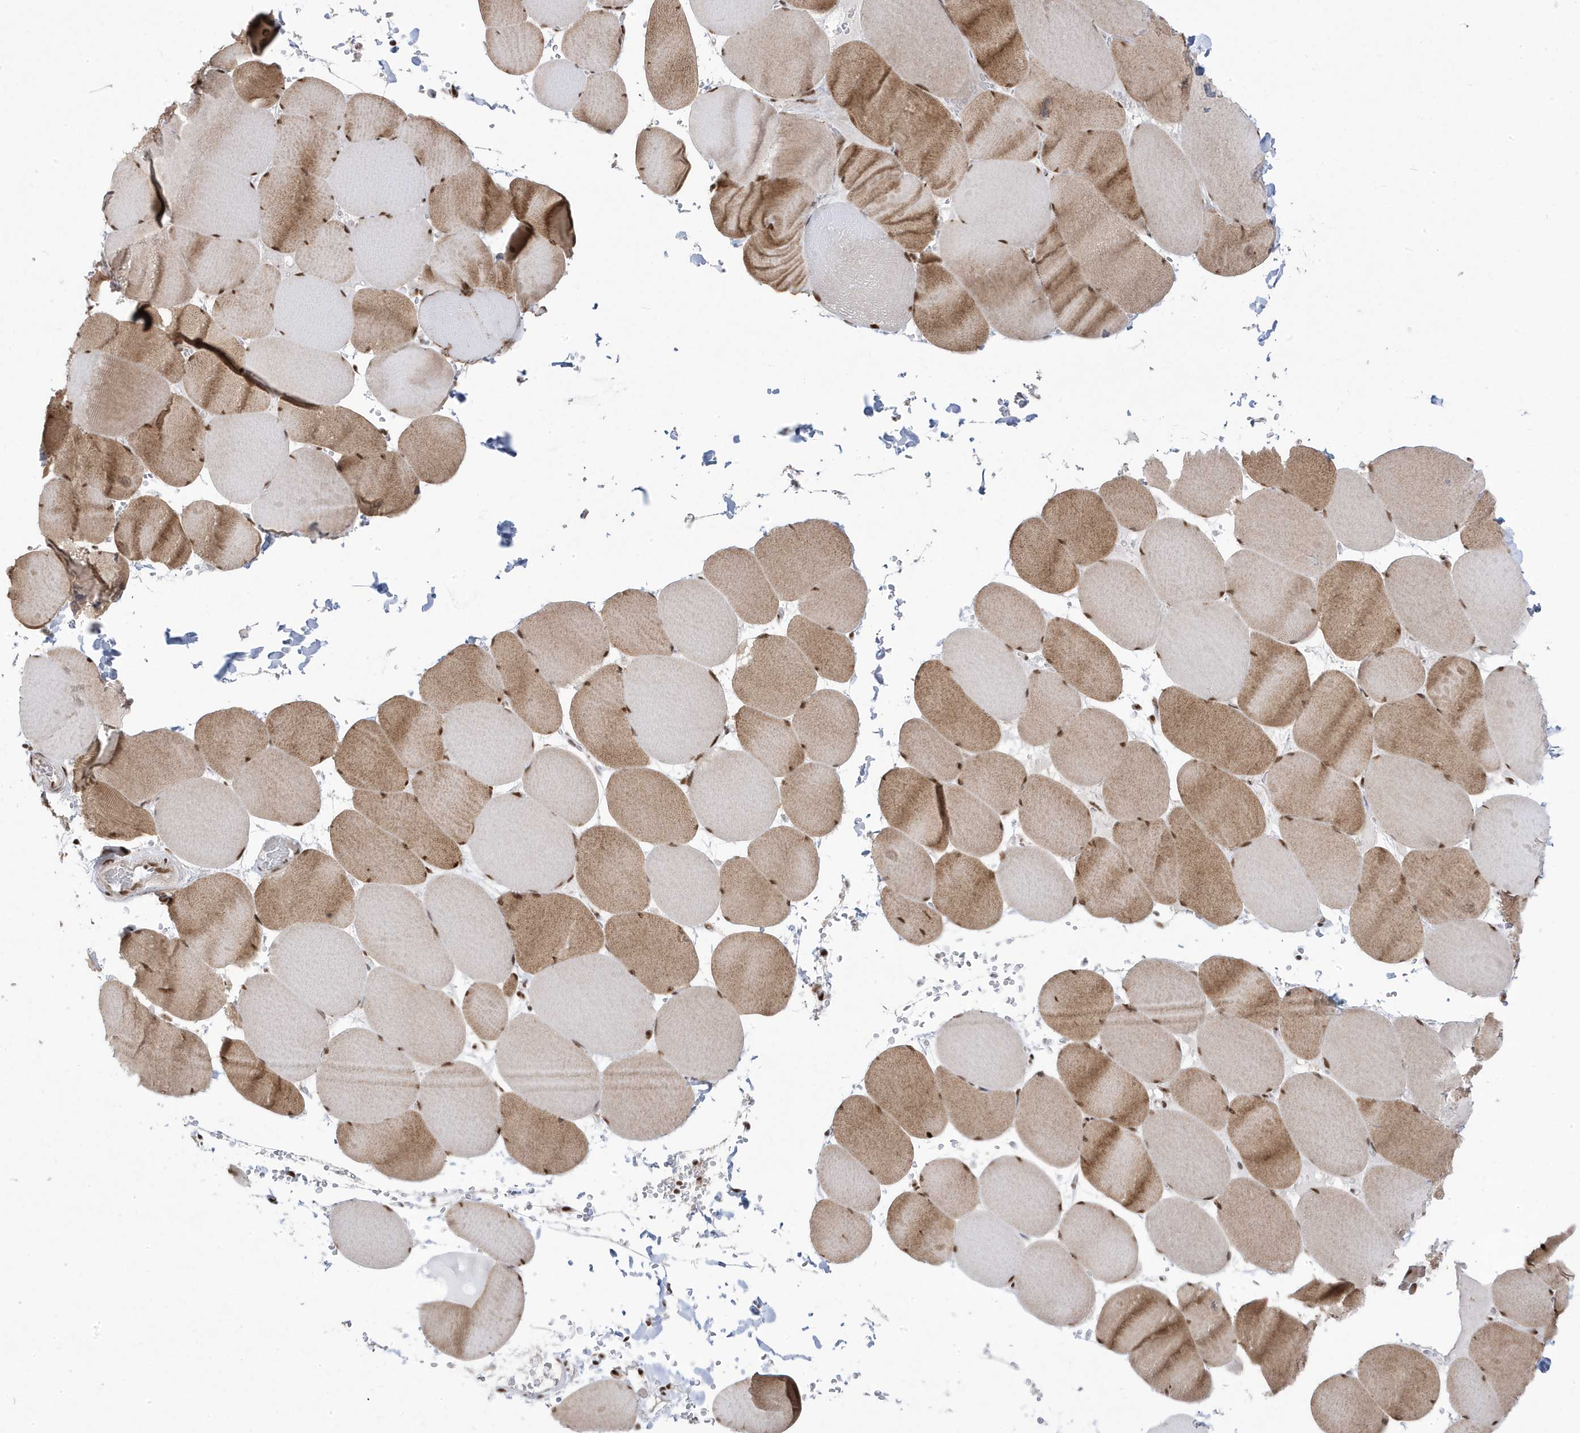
{"staining": {"intensity": "moderate", "quantity": ">75%", "location": "cytoplasmic/membranous,nuclear"}, "tissue": "skeletal muscle", "cell_type": "Myocytes", "image_type": "normal", "snomed": [{"axis": "morphology", "description": "Normal tissue, NOS"}, {"axis": "topography", "description": "Skeletal muscle"}, {"axis": "topography", "description": "Head-Neck"}], "caption": "A high-resolution histopathology image shows IHC staining of unremarkable skeletal muscle, which demonstrates moderate cytoplasmic/membranous,nuclear positivity in approximately >75% of myocytes. The protein of interest is shown in brown color, while the nuclei are stained blue.", "gene": "MTREX", "patient": {"sex": "male", "age": 66}}